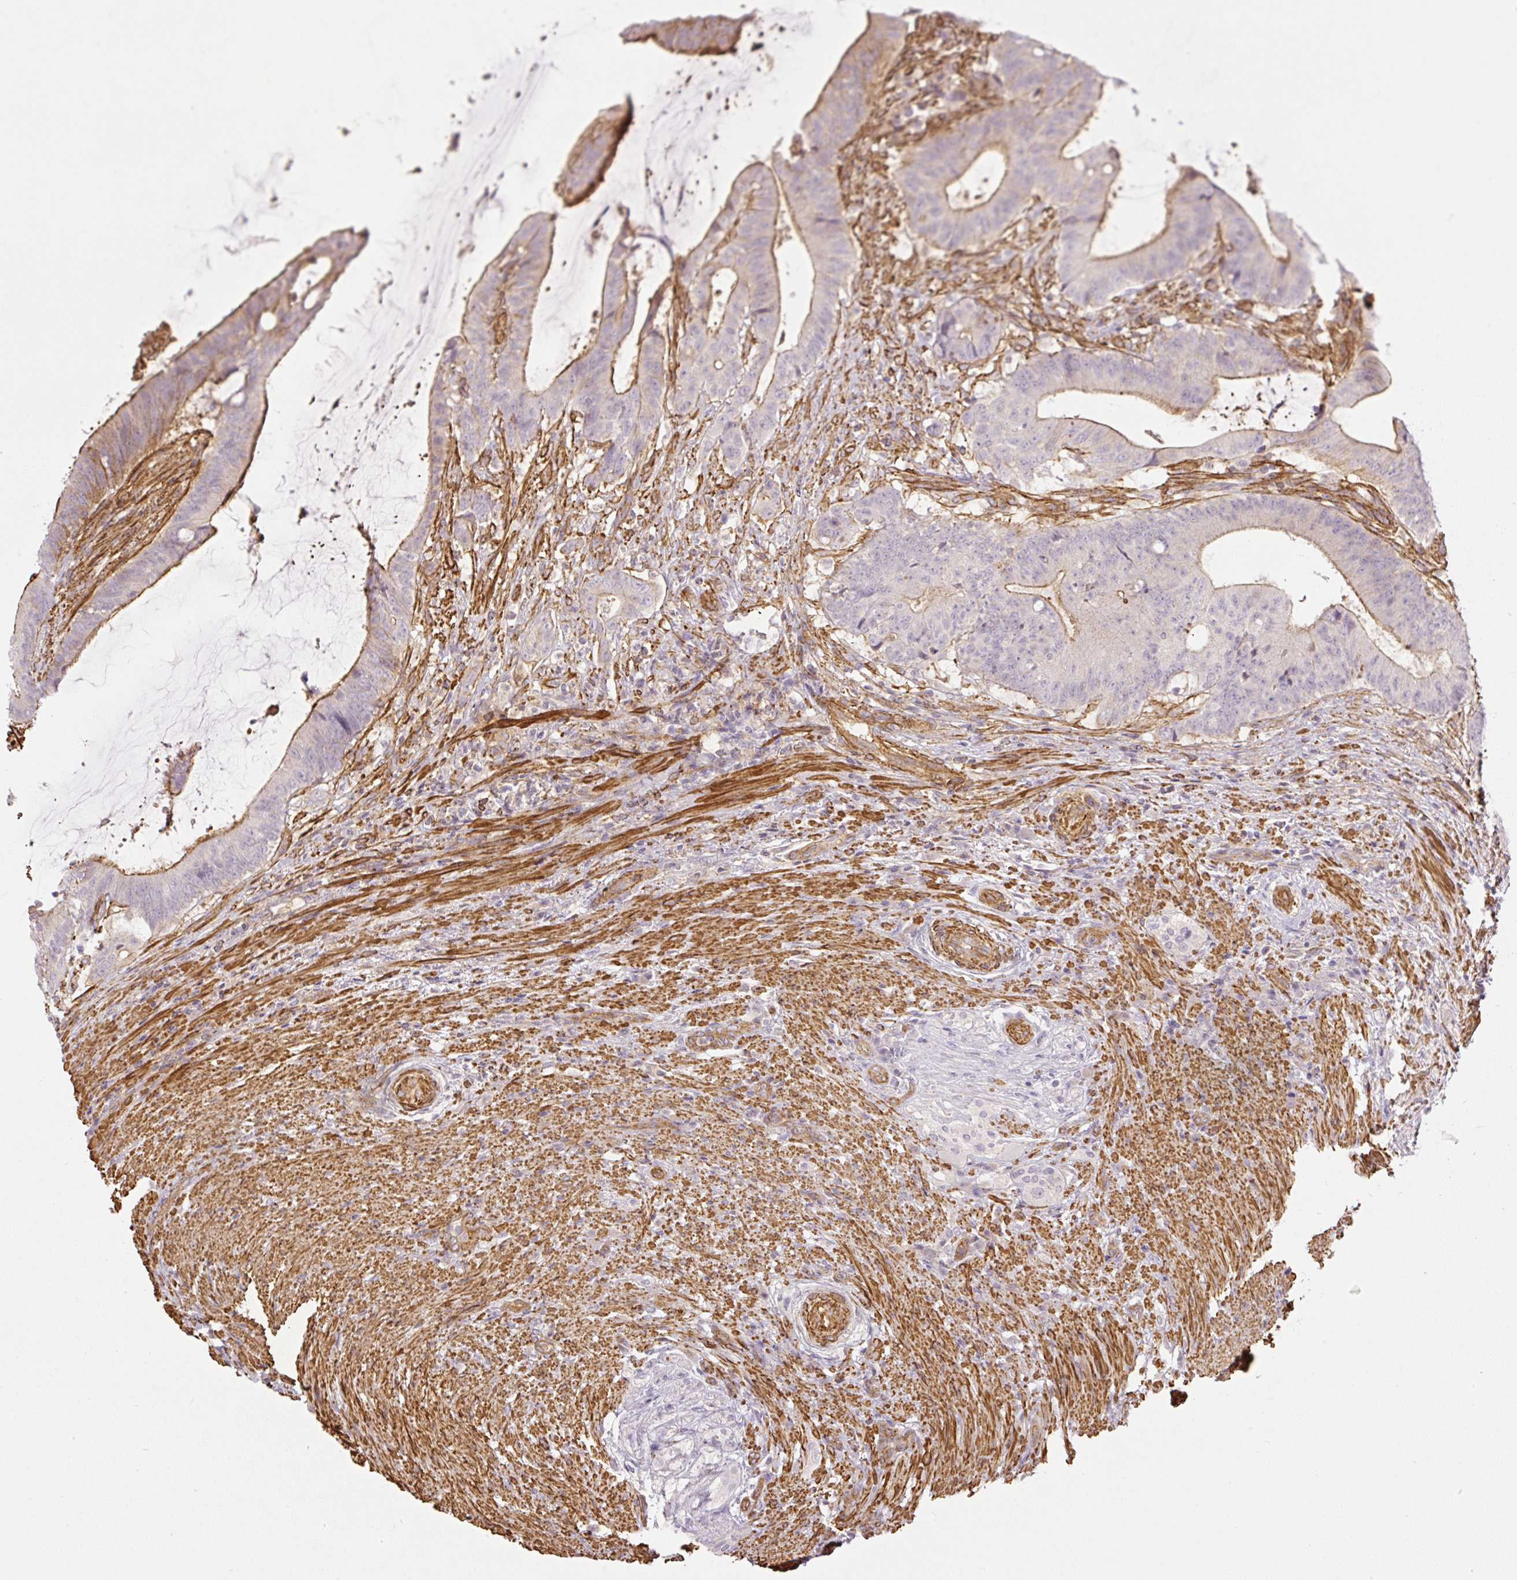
{"staining": {"intensity": "moderate", "quantity": "<25%", "location": "cytoplasmic/membranous"}, "tissue": "colorectal cancer", "cell_type": "Tumor cells", "image_type": "cancer", "snomed": [{"axis": "morphology", "description": "Adenocarcinoma, NOS"}, {"axis": "topography", "description": "Colon"}], "caption": "Protein expression analysis of human colorectal cancer (adenocarcinoma) reveals moderate cytoplasmic/membranous staining in about <25% of tumor cells.", "gene": "MYL12A", "patient": {"sex": "female", "age": 43}}